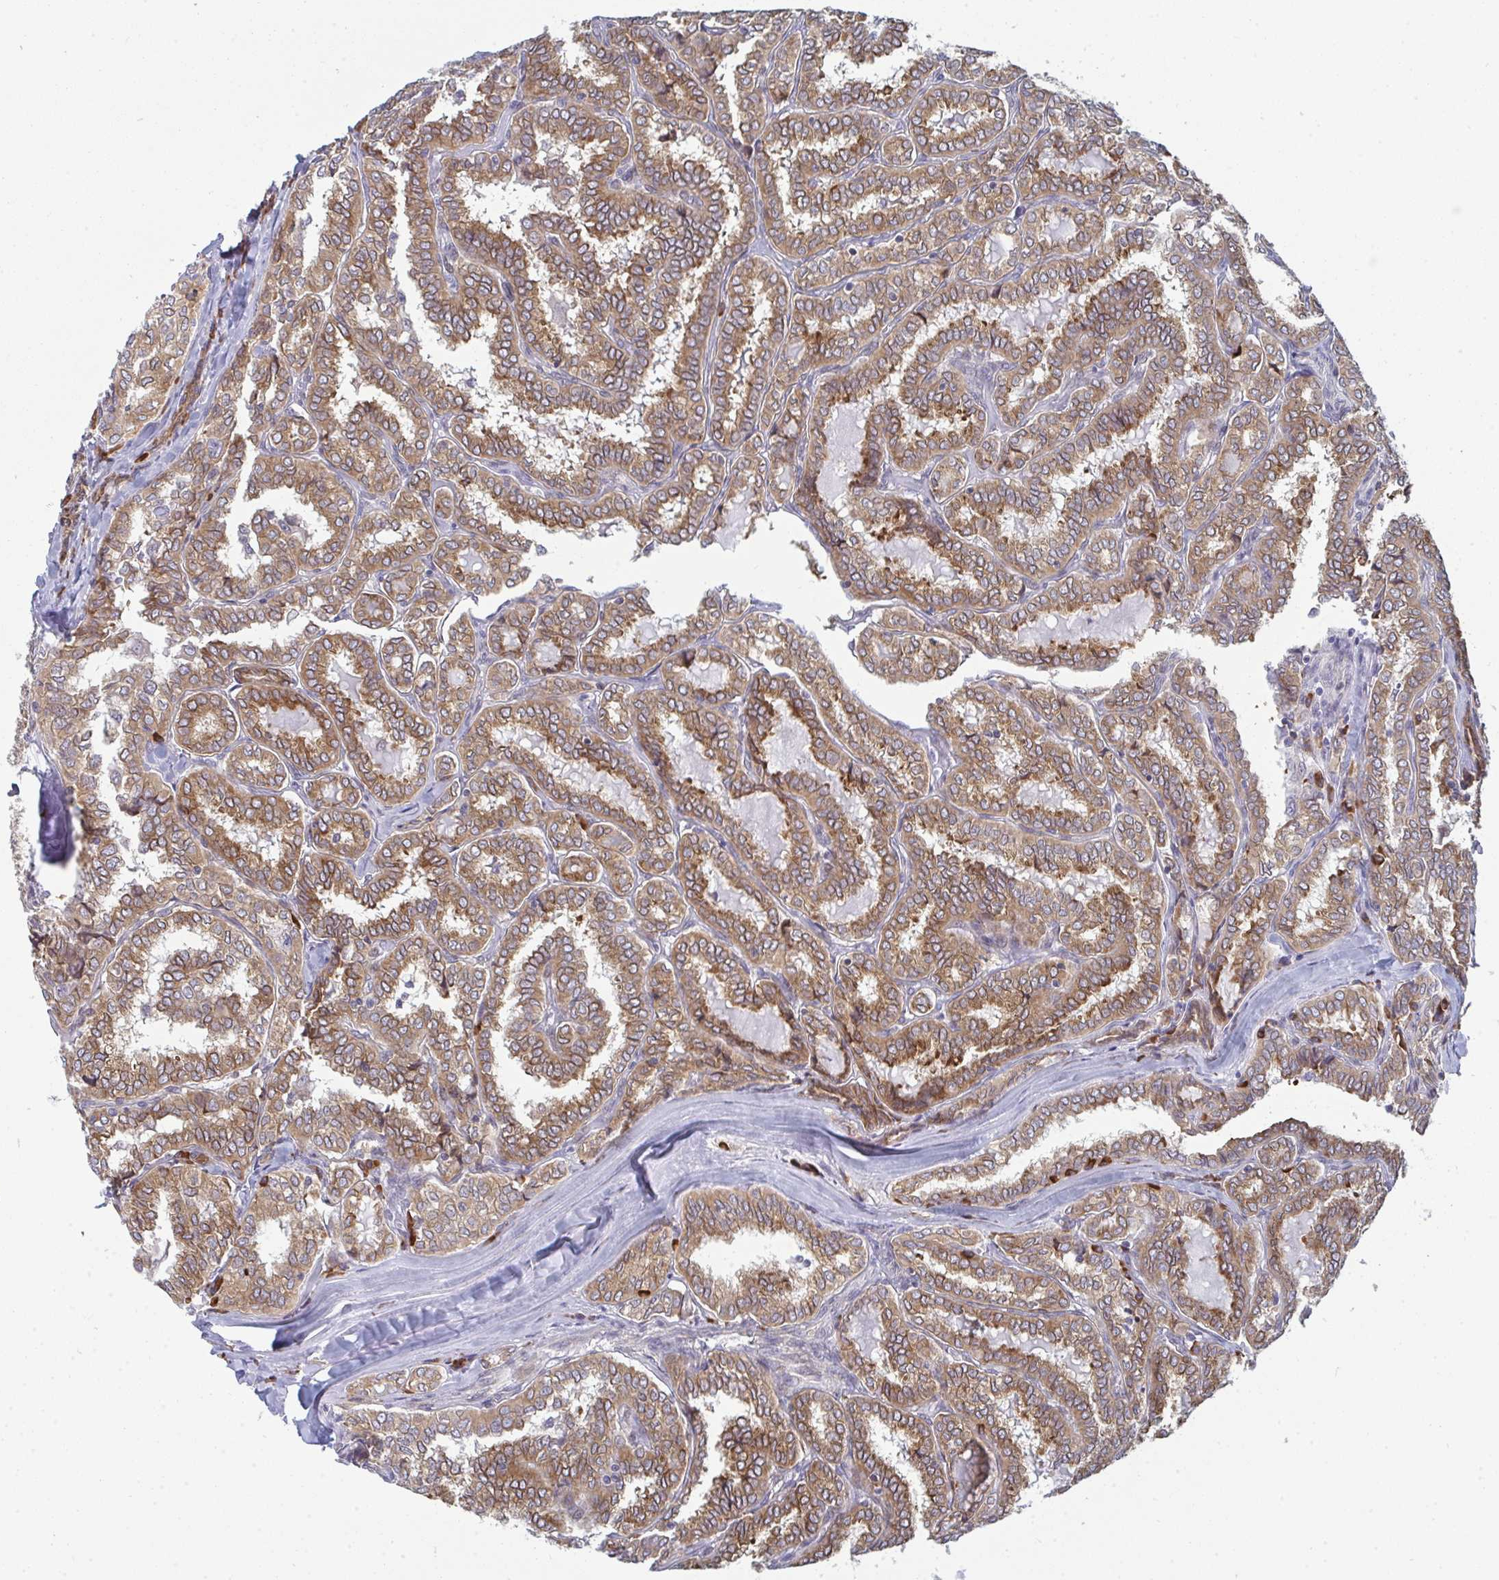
{"staining": {"intensity": "moderate", "quantity": ">75%", "location": "cytoplasmic/membranous"}, "tissue": "thyroid cancer", "cell_type": "Tumor cells", "image_type": "cancer", "snomed": [{"axis": "morphology", "description": "Papillary adenocarcinoma, NOS"}, {"axis": "topography", "description": "Thyroid gland"}], "caption": "Immunohistochemical staining of human thyroid papillary adenocarcinoma reveals medium levels of moderate cytoplasmic/membranous staining in about >75% of tumor cells.", "gene": "LYSMD4", "patient": {"sex": "female", "age": 30}}